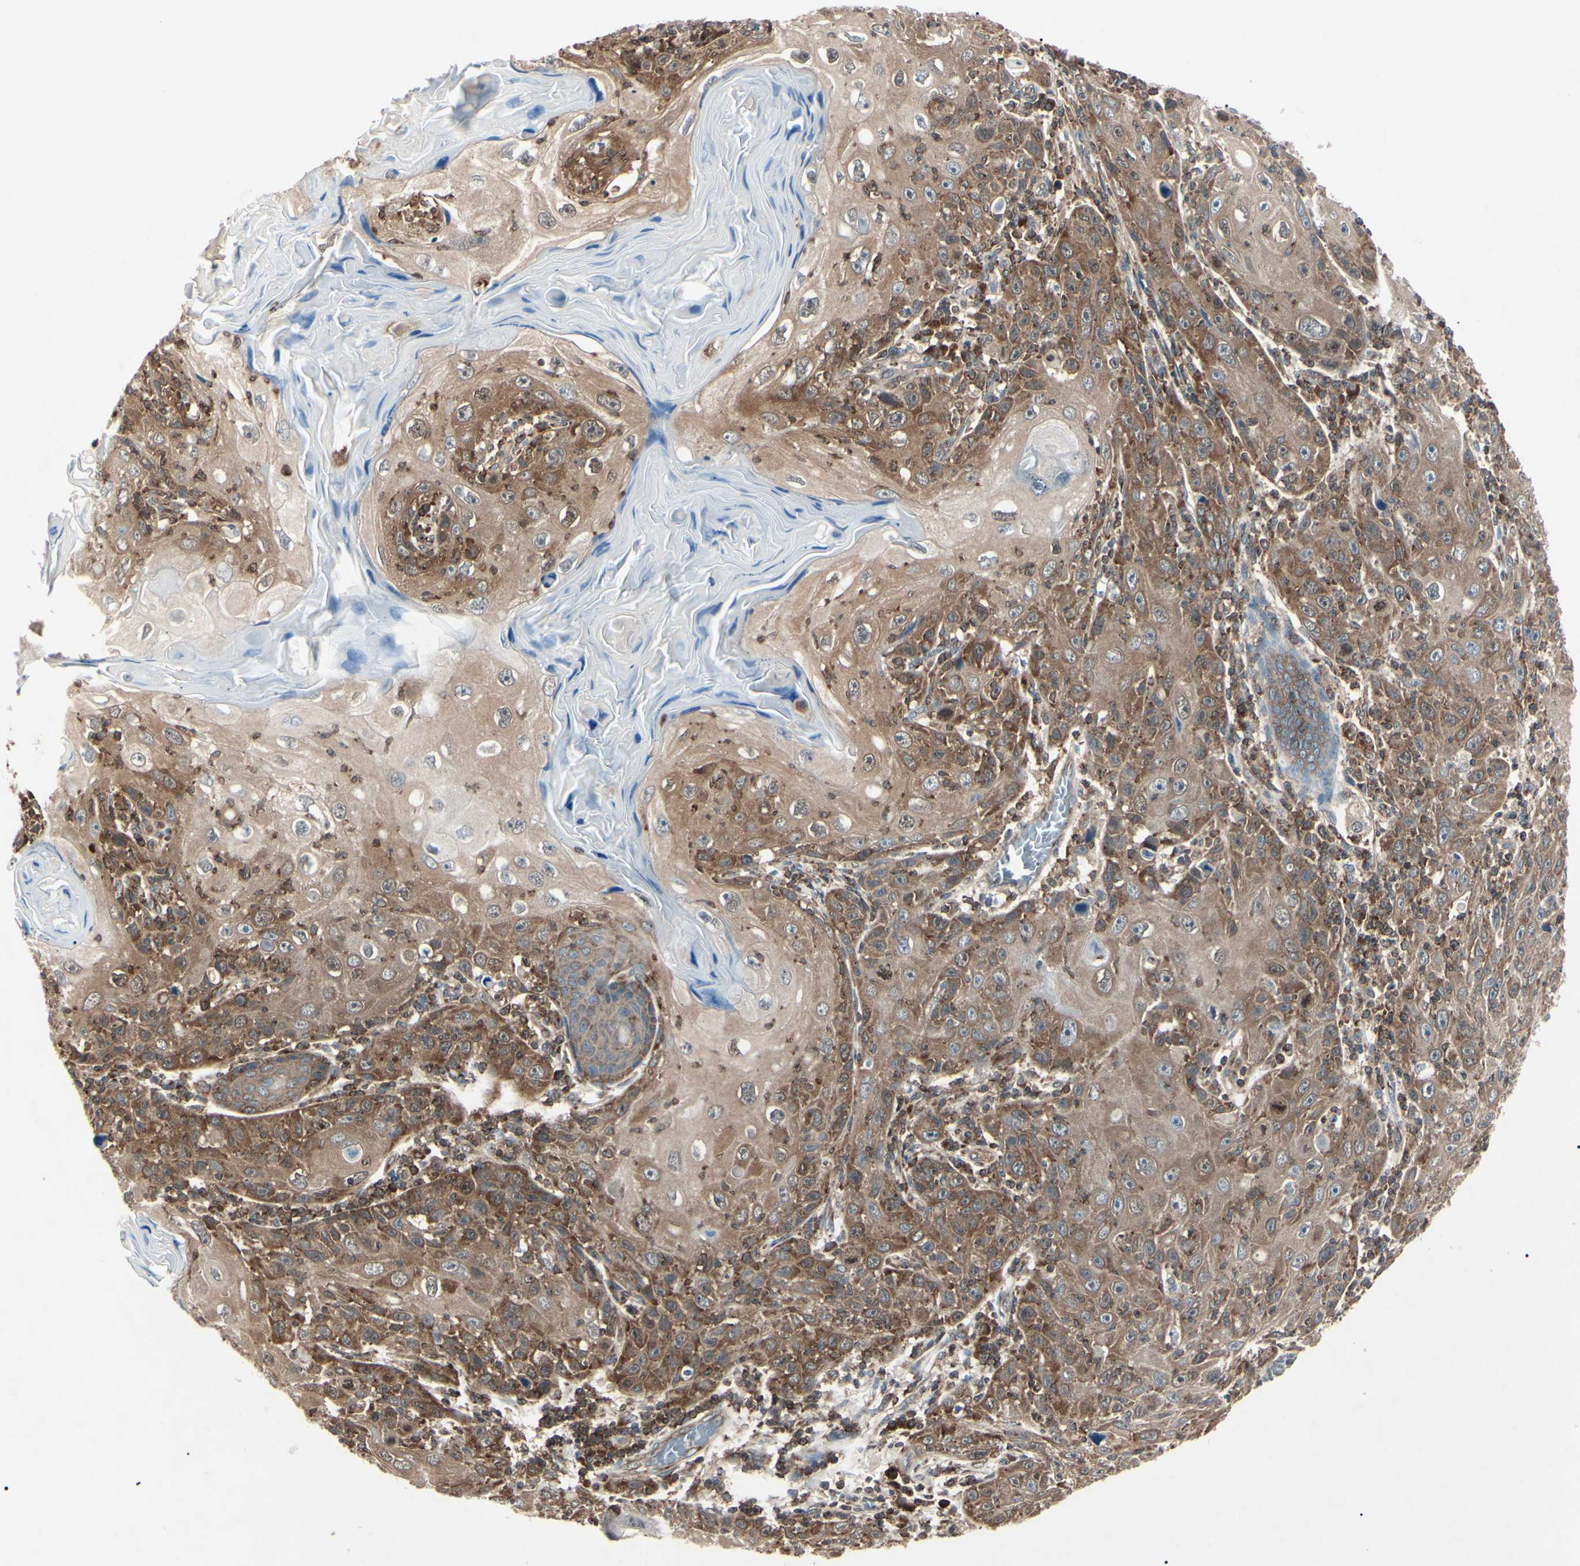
{"staining": {"intensity": "strong", "quantity": ">75%", "location": "cytoplasmic/membranous"}, "tissue": "skin cancer", "cell_type": "Tumor cells", "image_type": "cancer", "snomed": [{"axis": "morphology", "description": "Squamous cell carcinoma, NOS"}, {"axis": "topography", "description": "Skin"}], "caption": "An image showing strong cytoplasmic/membranous staining in approximately >75% of tumor cells in skin squamous cell carcinoma, as visualized by brown immunohistochemical staining.", "gene": "MAPRE1", "patient": {"sex": "female", "age": 88}}